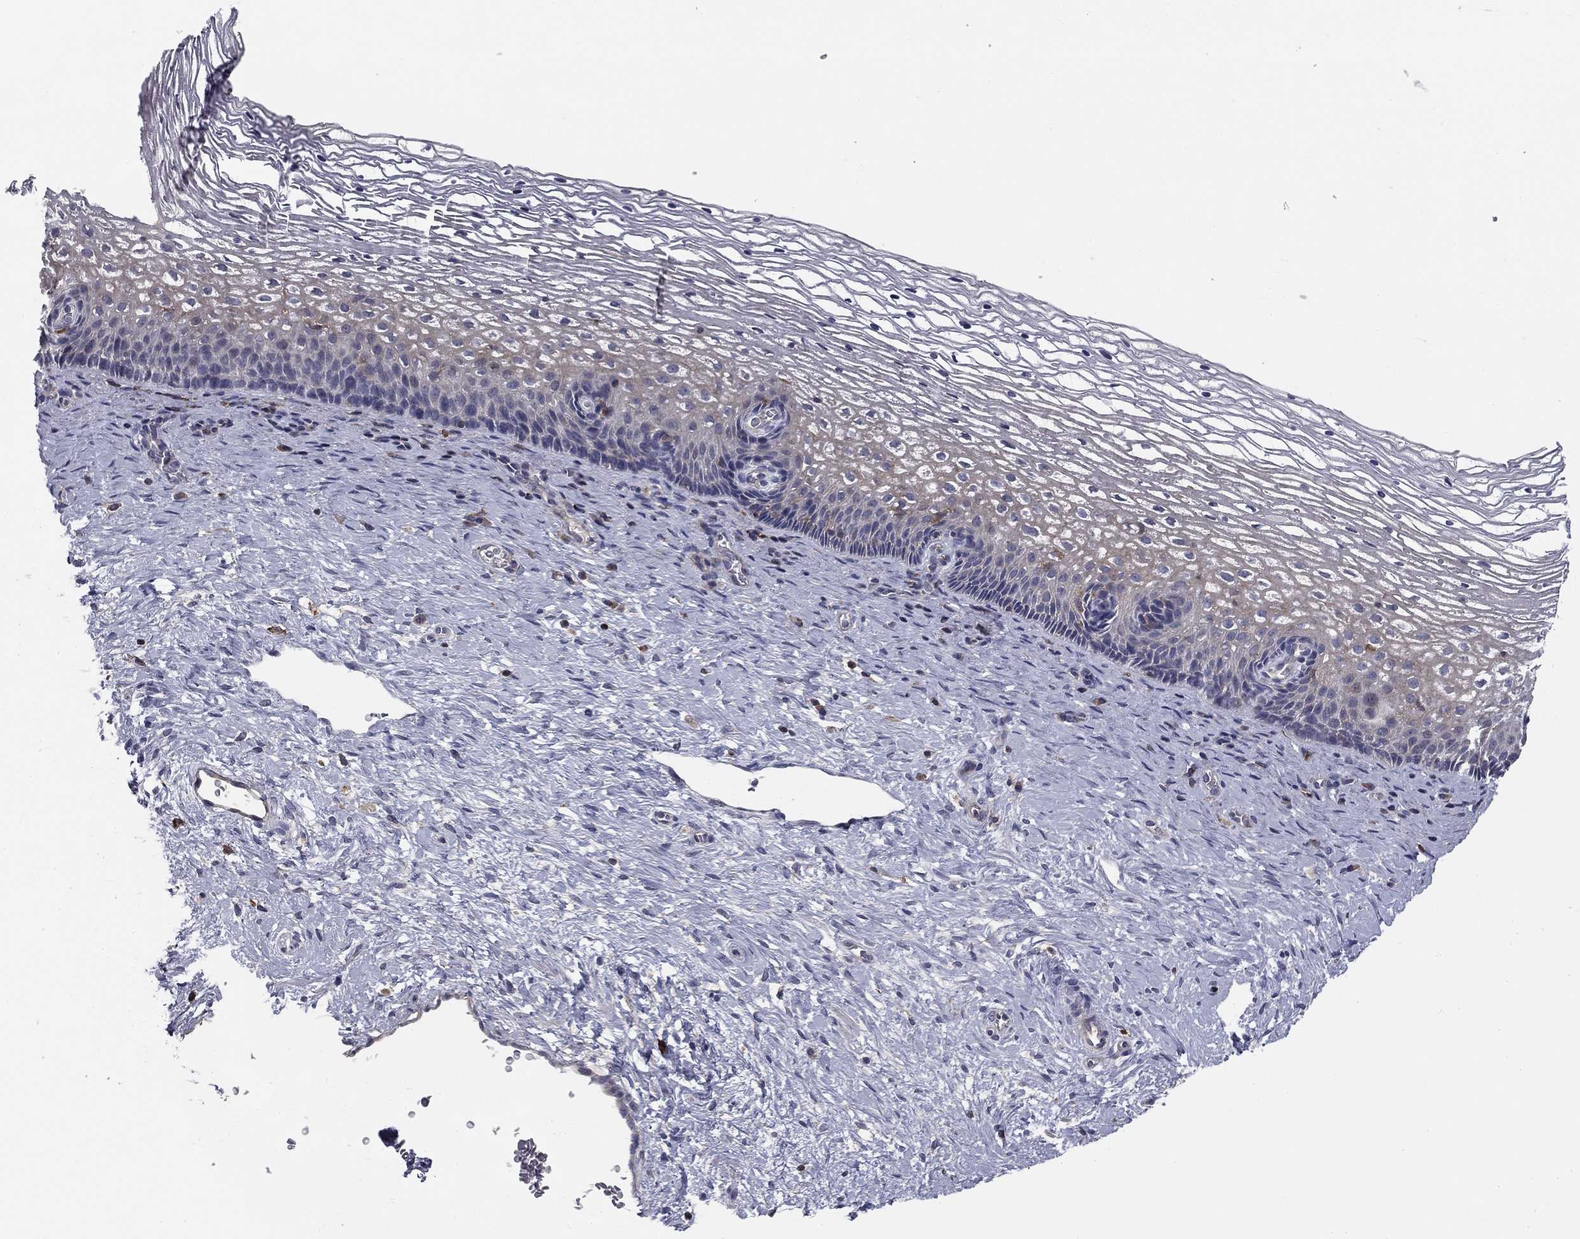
{"staining": {"intensity": "negative", "quantity": "none", "location": "none"}, "tissue": "cervix", "cell_type": "Glandular cells", "image_type": "normal", "snomed": [{"axis": "morphology", "description": "Normal tissue, NOS"}, {"axis": "topography", "description": "Cervix"}], "caption": "An IHC image of normal cervix is shown. There is no staining in glandular cells of cervix.", "gene": "PLCB2", "patient": {"sex": "female", "age": 34}}